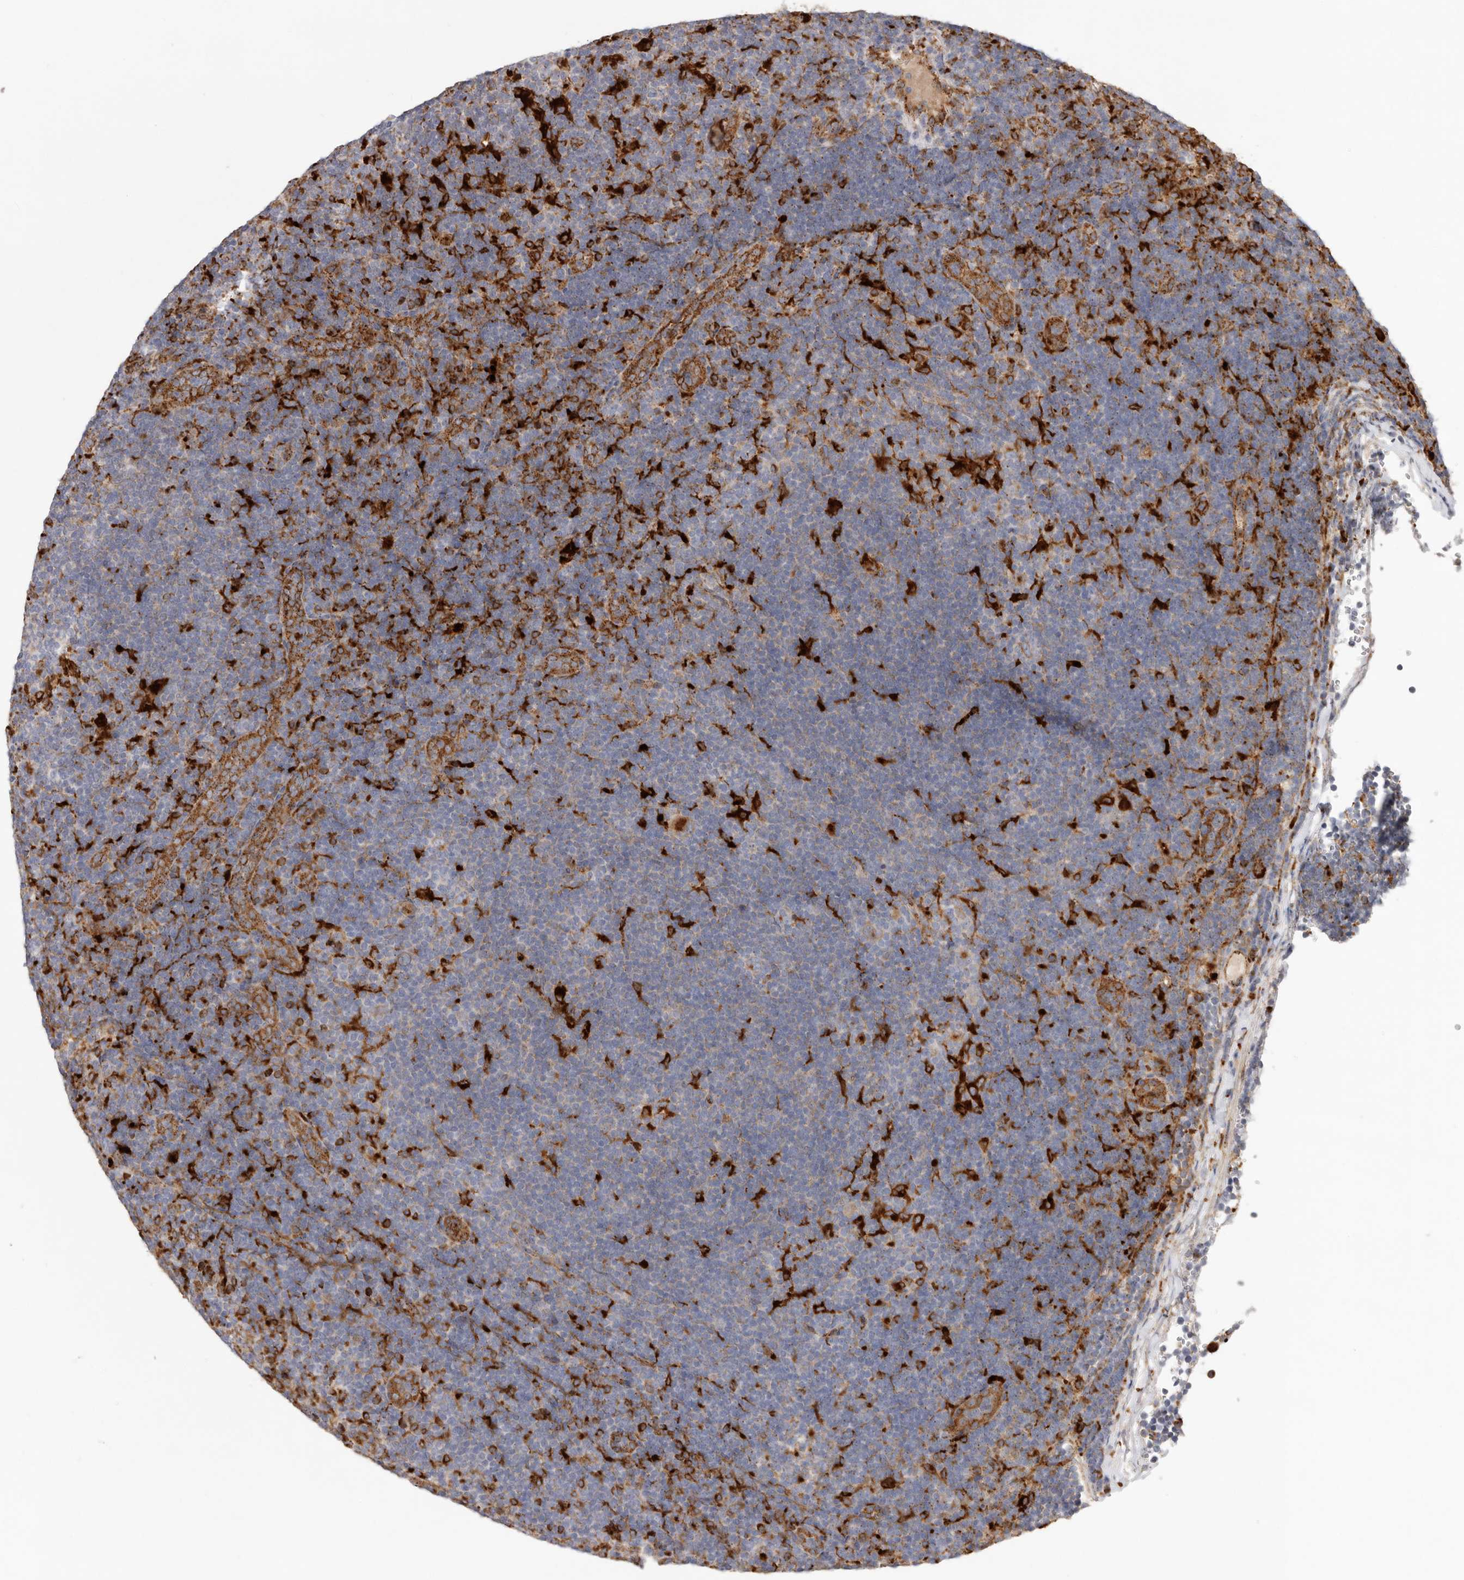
{"staining": {"intensity": "moderate", "quantity": ">75%", "location": "cytoplasmic/membranous"}, "tissue": "lymphoma", "cell_type": "Tumor cells", "image_type": "cancer", "snomed": [{"axis": "morphology", "description": "Hodgkin's disease, NOS"}, {"axis": "topography", "description": "Lymph node"}], "caption": "Human Hodgkin's disease stained with a protein marker displays moderate staining in tumor cells.", "gene": "GRN", "patient": {"sex": "female", "age": 57}}